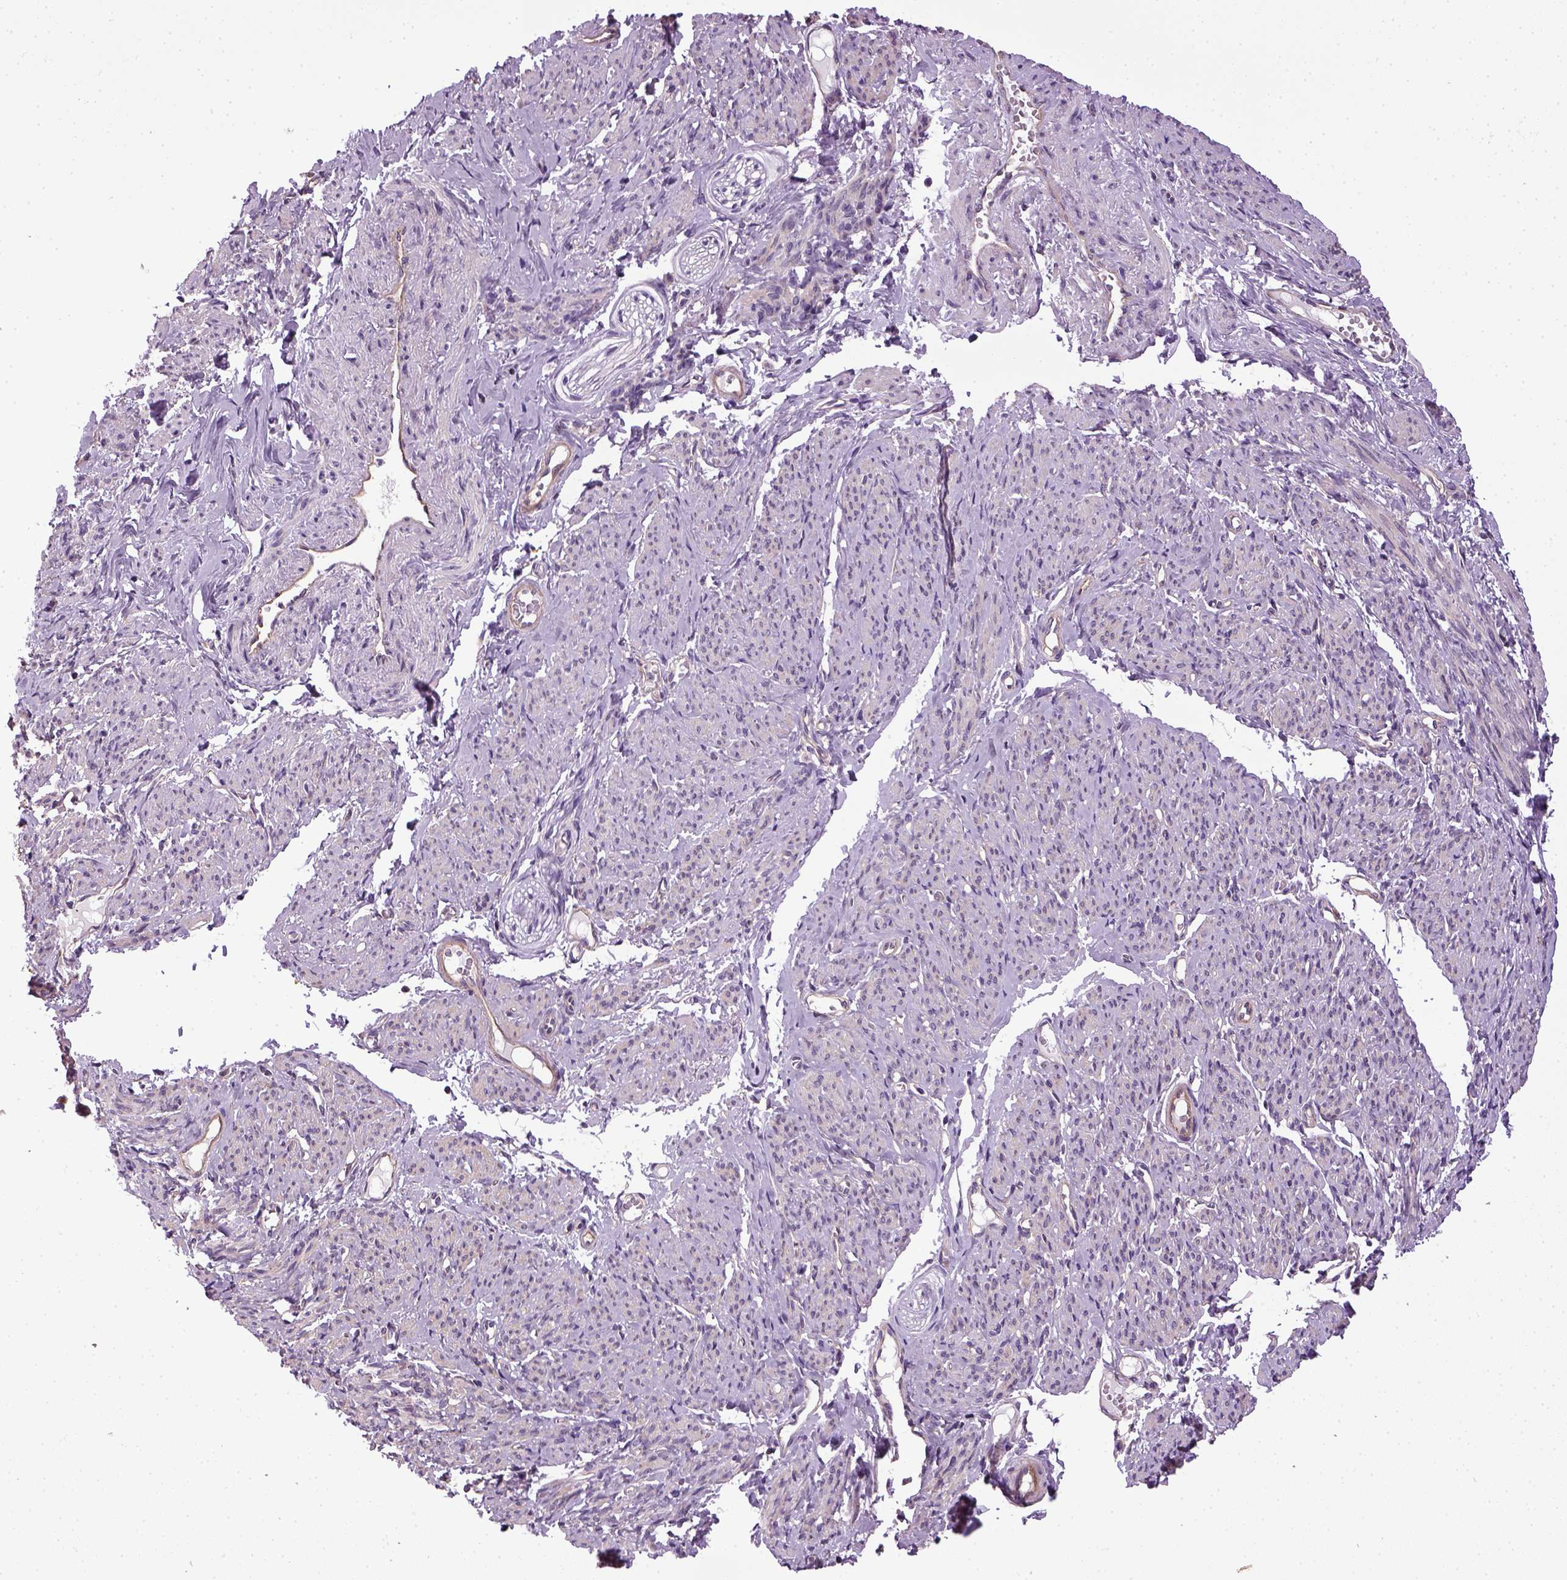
{"staining": {"intensity": "negative", "quantity": "none", "location": "none"}, "tissue": "smooth muscle", "cell_type": "Smooth muscle cells", "image_type": "normal", "snomed": [{"axis": "morphology", "description": "Normal tissue, NOS"}, {"axis": "topography", "description": "Smooth muscle"}], "caption": "Immunohistochemistry image of normal smooth muscle stained for a protein (brown), which displays no positivity in smooth muscle cells. (DAB (3,3'-diaminobenzidine) immunohistochemistry (IHC) visualized using brightfield microscopy, high magnification).", "gene": "TPRG1", "patient": {"sex": "female", "age": 65}}